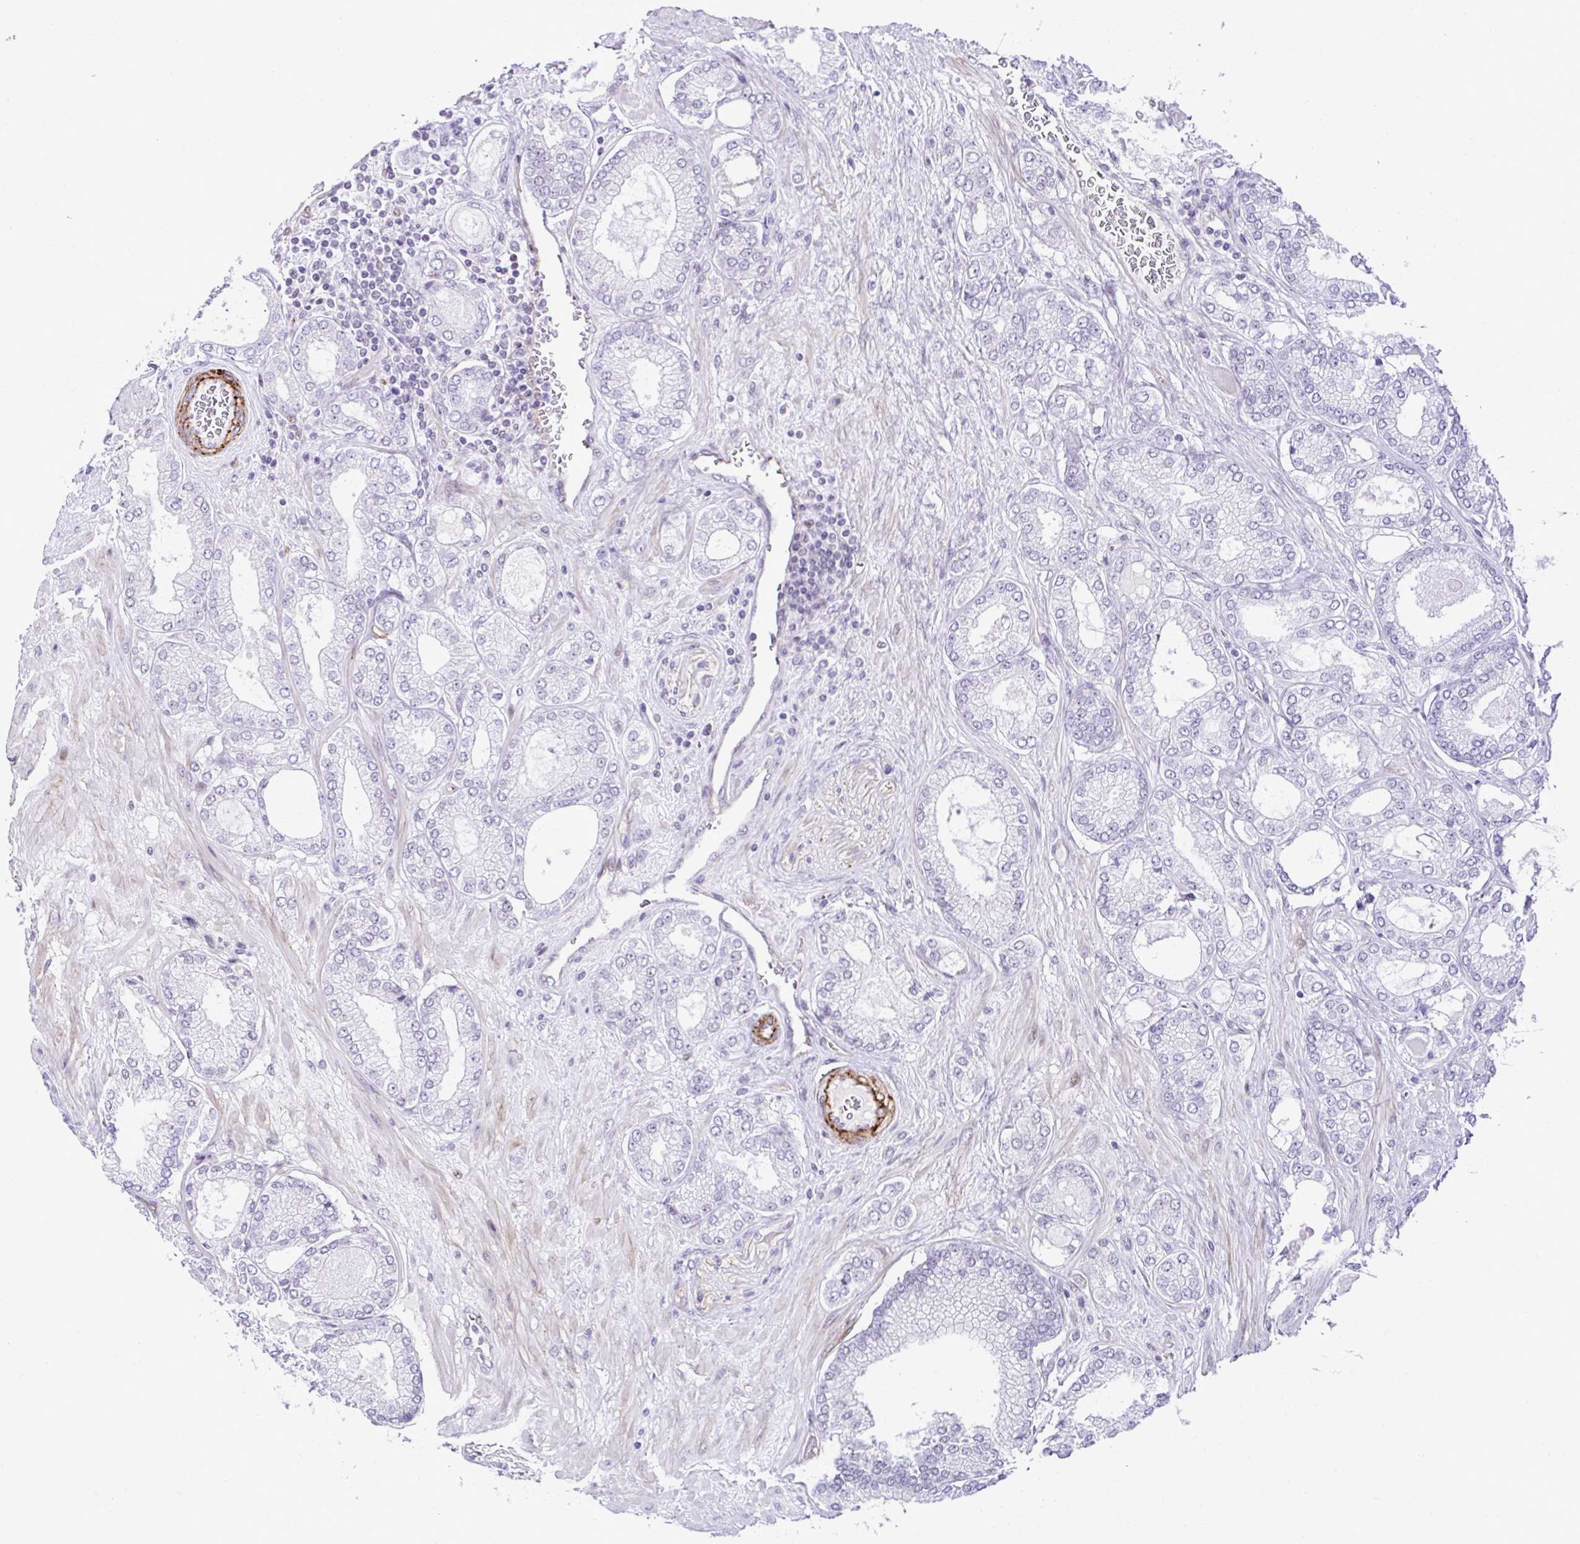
{"staining": {"intensity": "negative", "quantity": "none", "location": "none"}, "tissue": "prostate cancer", "cell_type": "Tumor cells", "image_type": "cancer", "snomed": [{"axis": "morphology", "description": "Adenocarcinoma, High grade"}, {"axis": "topography", "description": "Prostate"}], "caption": "A micrograph of prostate high-grade adenocarcinoma stained for a protein displays no brown staining in tumor cells.", "gene": "FBXO34", "patient": {"sex": "male", "age": 68}}